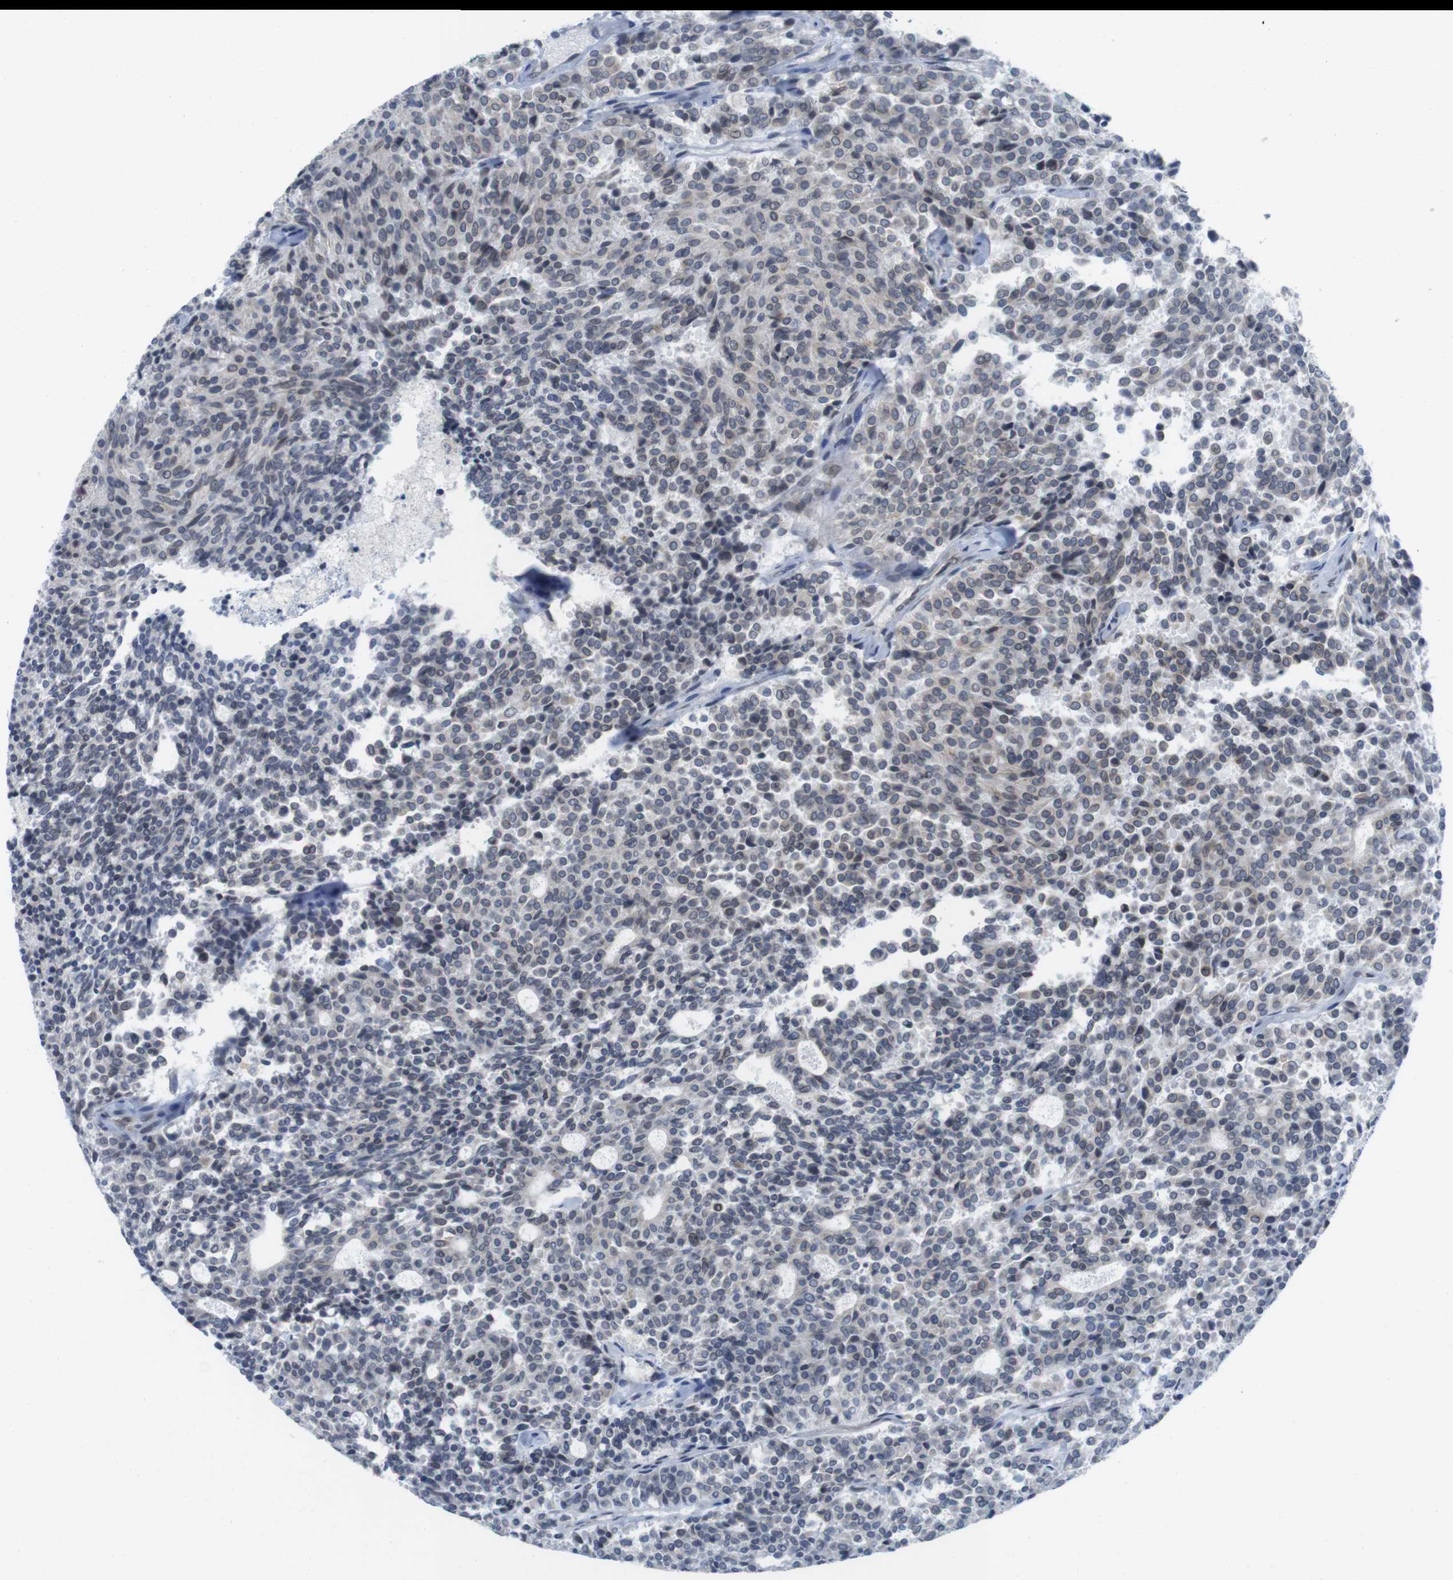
{"staining": {"intensity": "weak", "quantity": "<25%", "location": "cytoplasmic/membranous"}, "tissue": "carcinoid", "cell_type": "Tumor cells", "image_type": "cancer", "snomed": [{"axis": "morphology", "description": "Carcinoid, malignant, NOS"}, {"axis": "topography", "description": "Pancreas"}], "caption": "DAB (3,3'-diaminobenzidine) immunohistochemical staining of carcinoid displays no significant staining in tumor cells.", "gene": "ERGIC3", "patient": {"sex": "female", "age": 54}}